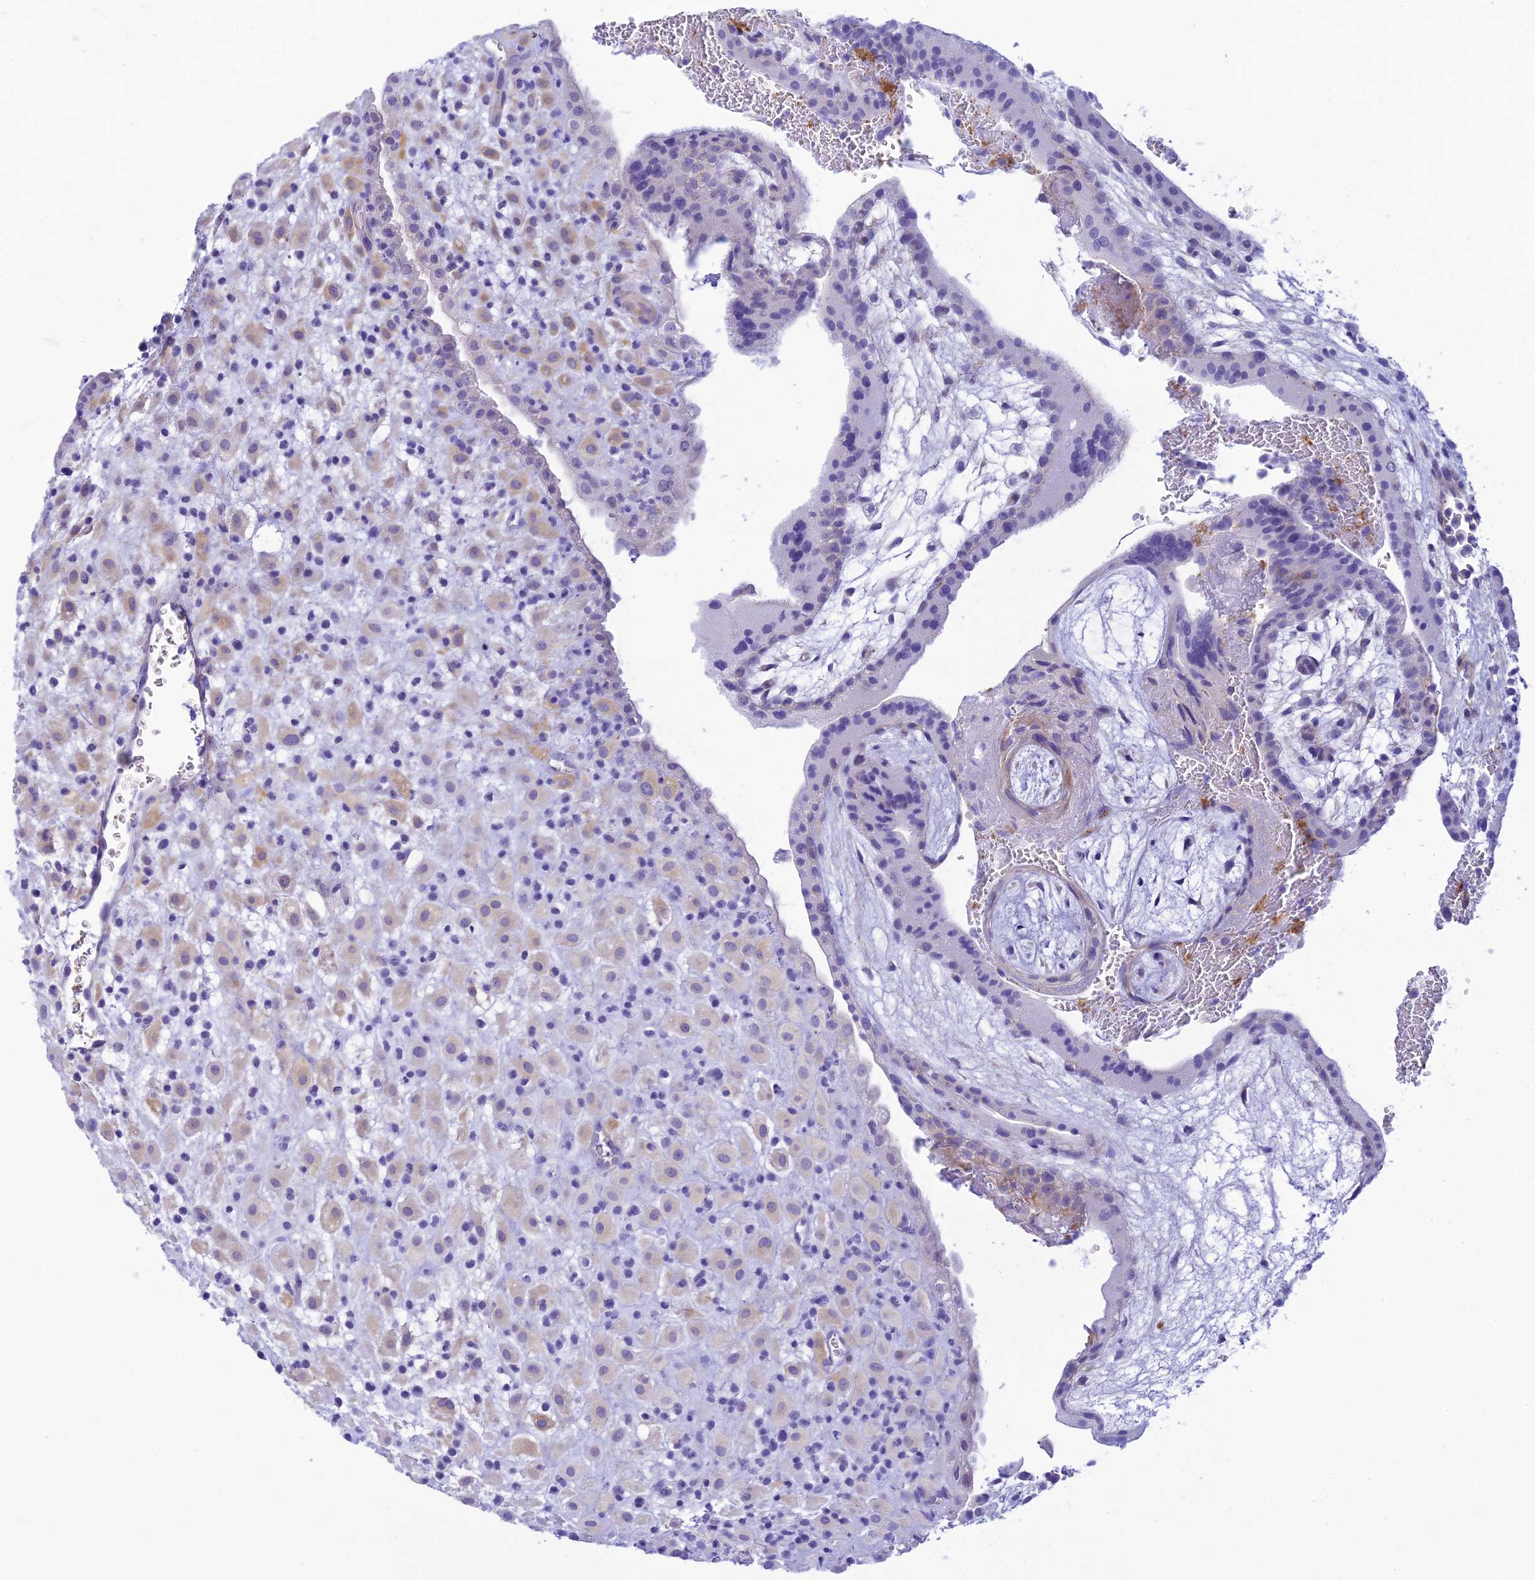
{"staining": {"intensity": "moderate", "quantity": "<25%", "location": "cytoplasmic/membranous"}, "tissue": "placenta", "cell_type": "Decidual cells", "image_type": "normal", "snomed": [{"axis": "morphology", "description": "Normal tissue, NOS"}, {"axis": "topography", "description": "Placenta"}], "caption": "A high-resolution image shows IHC staining of normal placenta, which exhibits moderate cytoplasmic/membranous positivity in approximately <25% of decidual cells. The staining was performed using DAB to visualize the protein expression in brown, while the nuclei were stained in blue with hematoxylin (Magnification: 20x).", "gene": "FBXW4", "patient": {"sex": "female", "age": 35}}